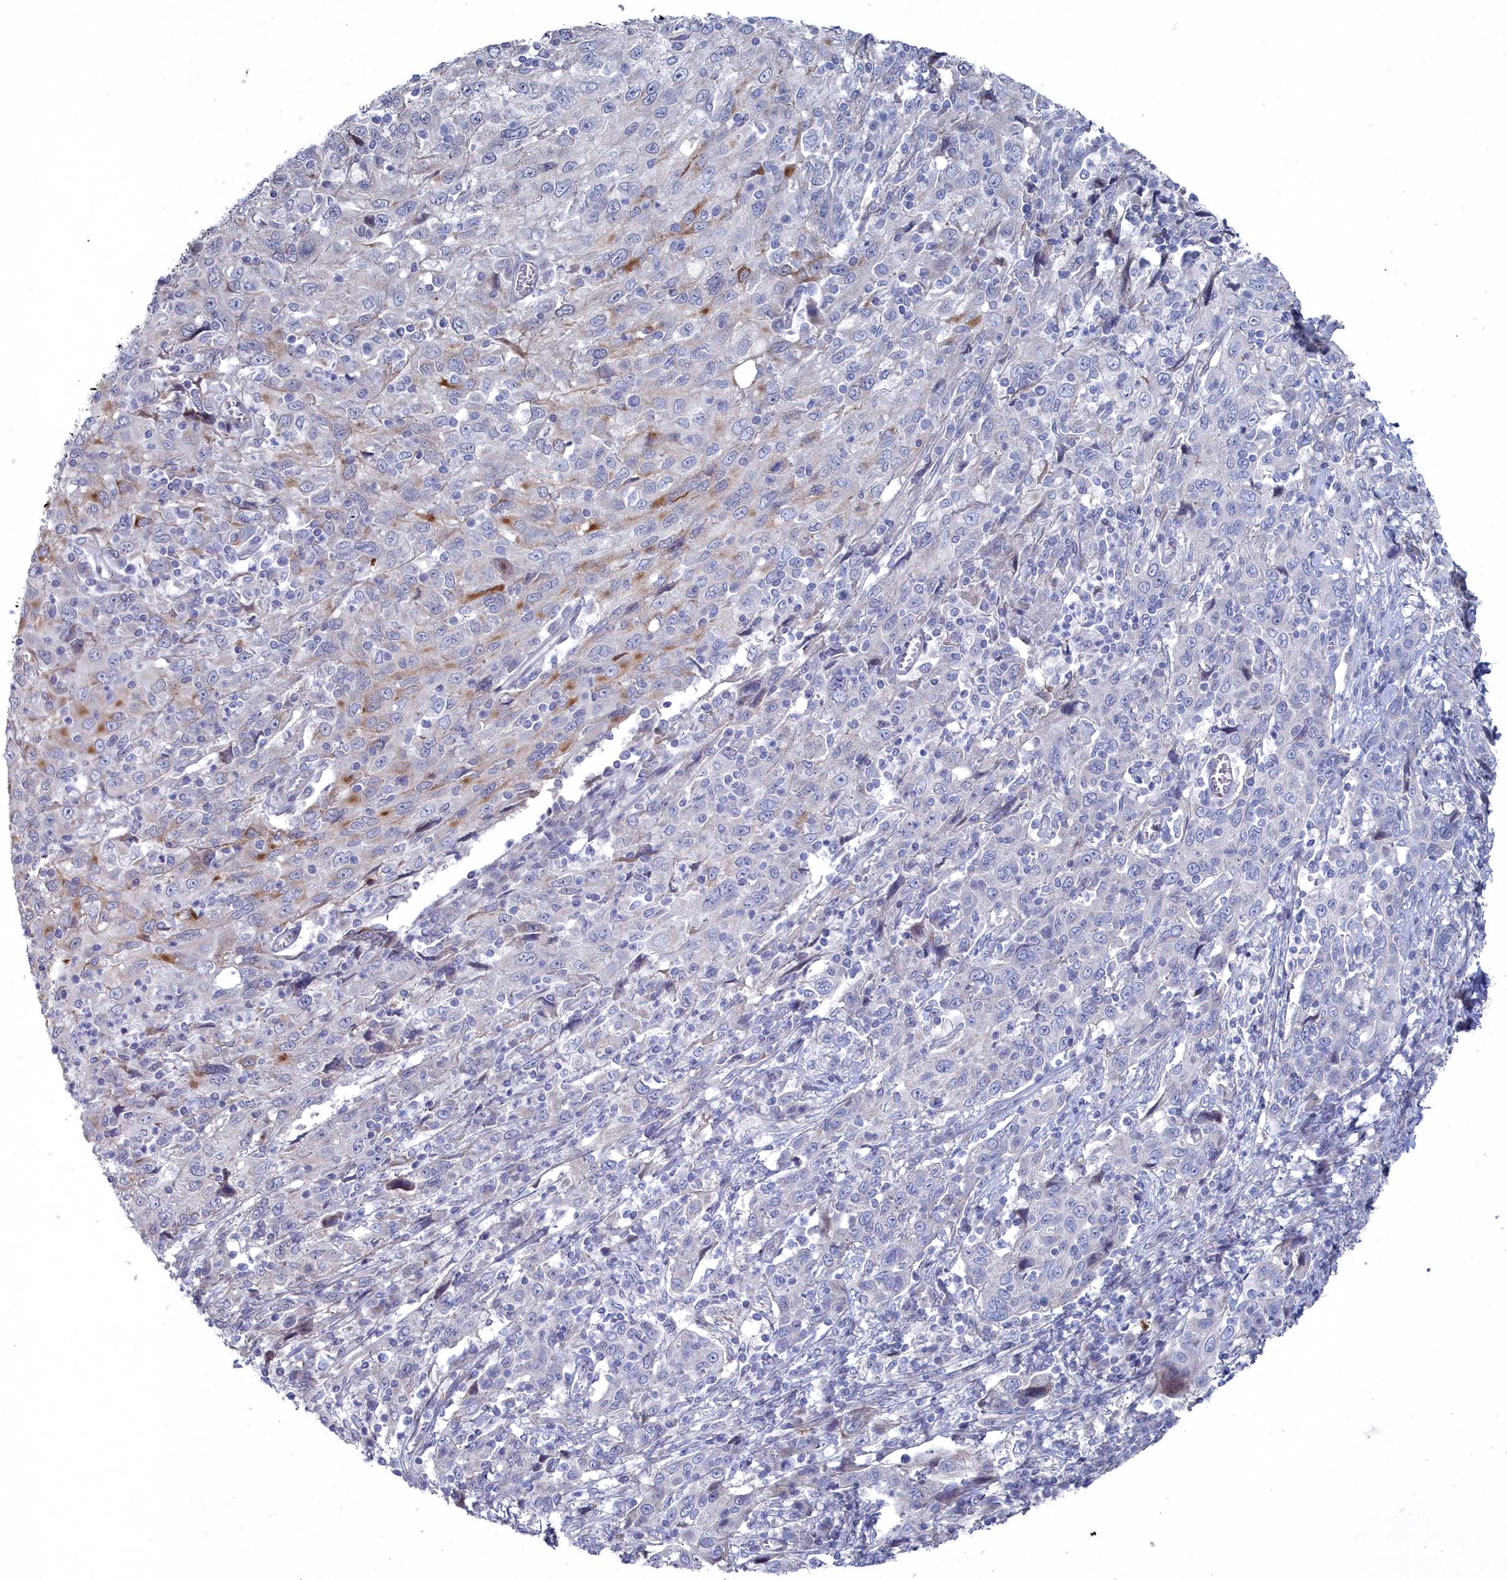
{"staining": {"intensity": "moderate", "quantity": "<25%", "location": "cytoplasmic/membranous"}, "tissue": "cervical cancer", "cell_type": "Tumor cells", "image_type": "cancer", "snomed": [{"axis": "morphology", "description": "Squamous cell carcinoma, NOS"}, {"axis": "topography", "description": "Cervix"}], "caption": "Immunohistochemical staining of human squamous cell carcinoma (cervical) reveals low levels of moderate cytoplasmic/membranous staining in approximately <25% of tumor cells.", "gene": "SHISAL2A", "patient": {"sex": "female", "age": 46}}